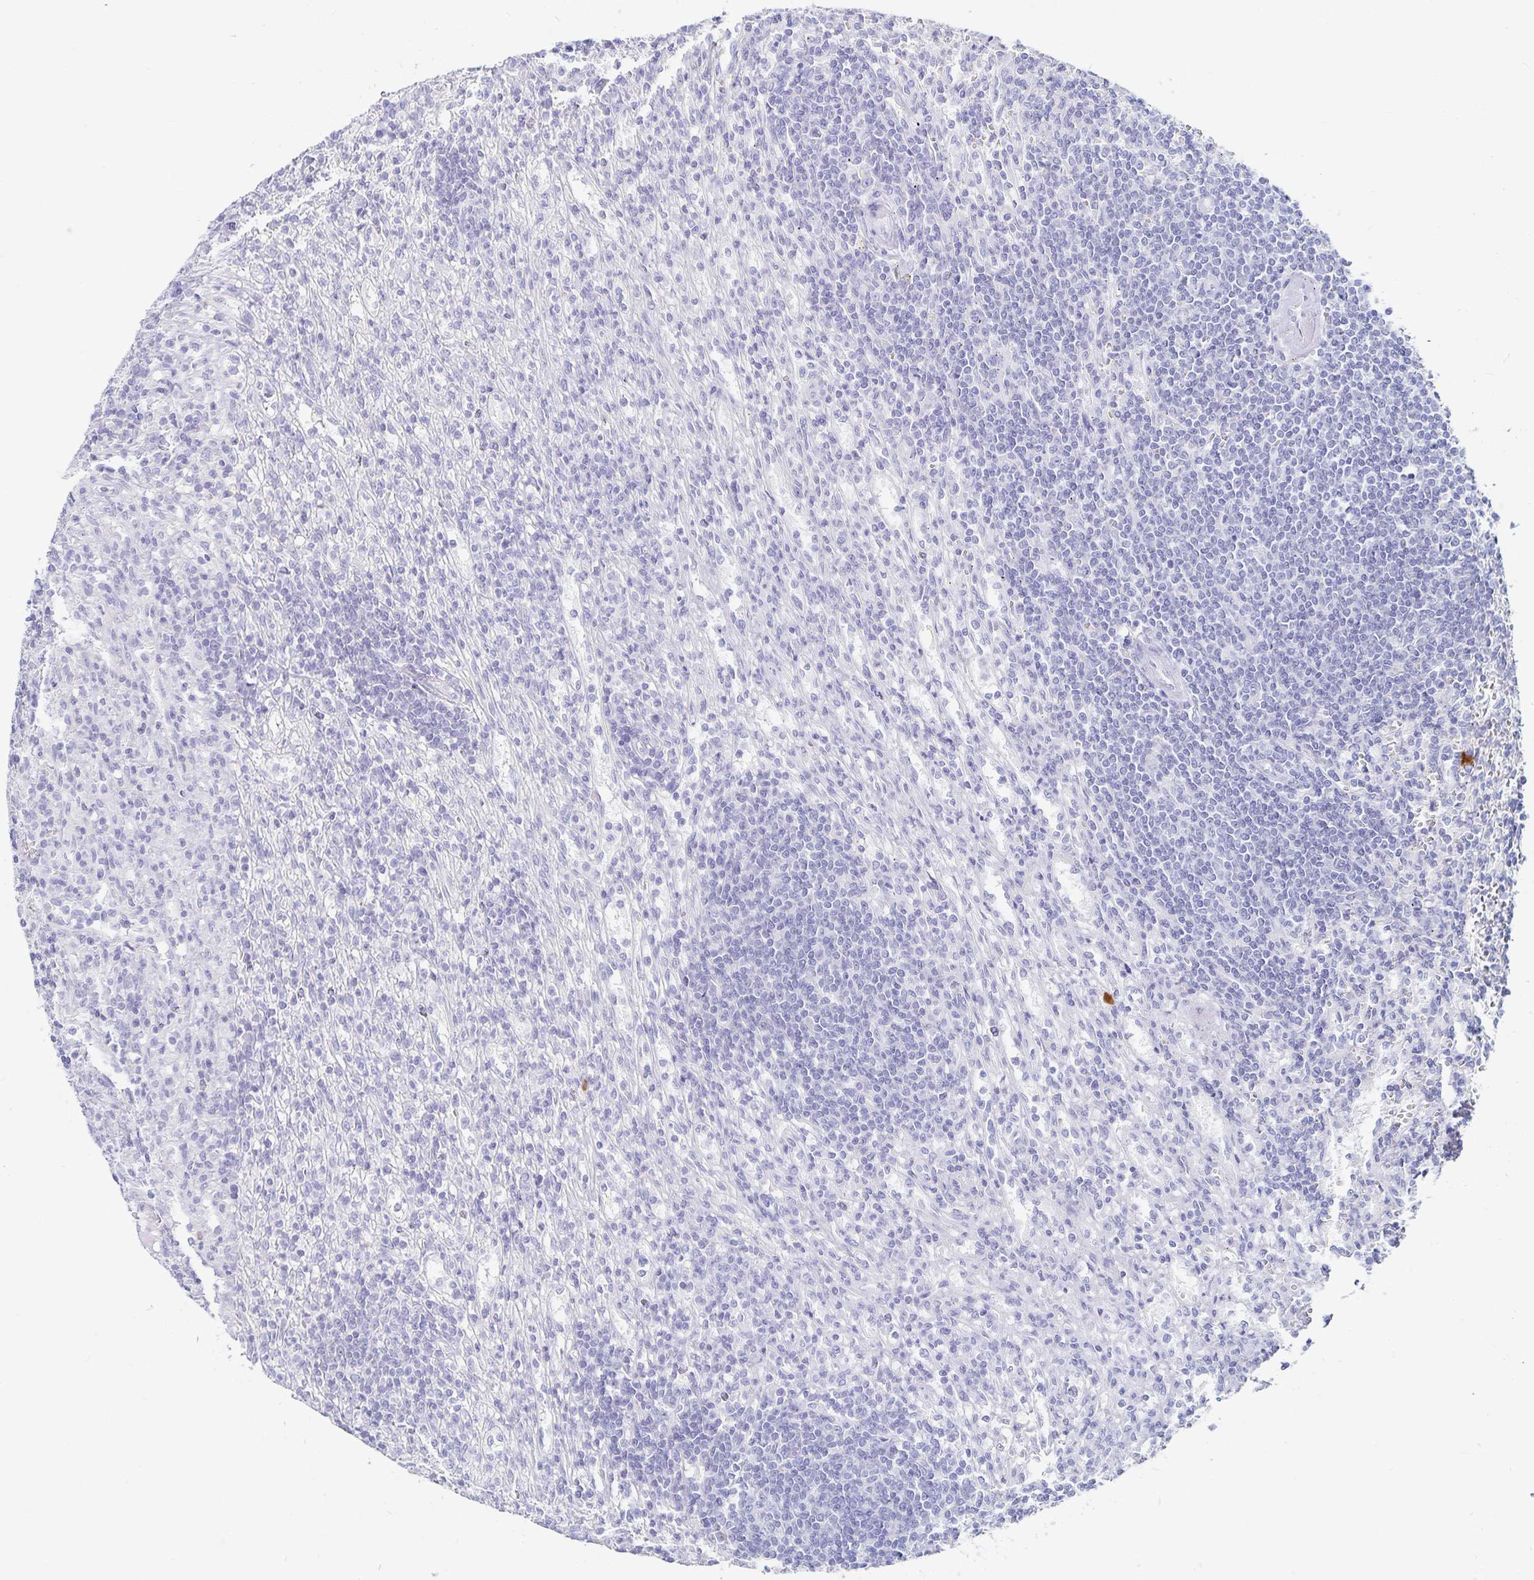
{"staining": {"intensity": "negative", "quantity": "none", "location": "none"}, "tissue": "lymphoma", "cell_type": "Tumor cells", "image_type": "cancer", "snomed": [{"axis": "morphology", "description": "Malignant lymphoma, non-Hodgkin's type, Low grade"}, {"axis": "topography", "description": "Spleen"}], "caption": "Immunohistochemistry of malignant lymphoma, non-Hodgkin's type (low-grade) shows no positivity in tumor cells.", "gene": "TNIP1", "patient": {"sex": "male", "age": 76}}